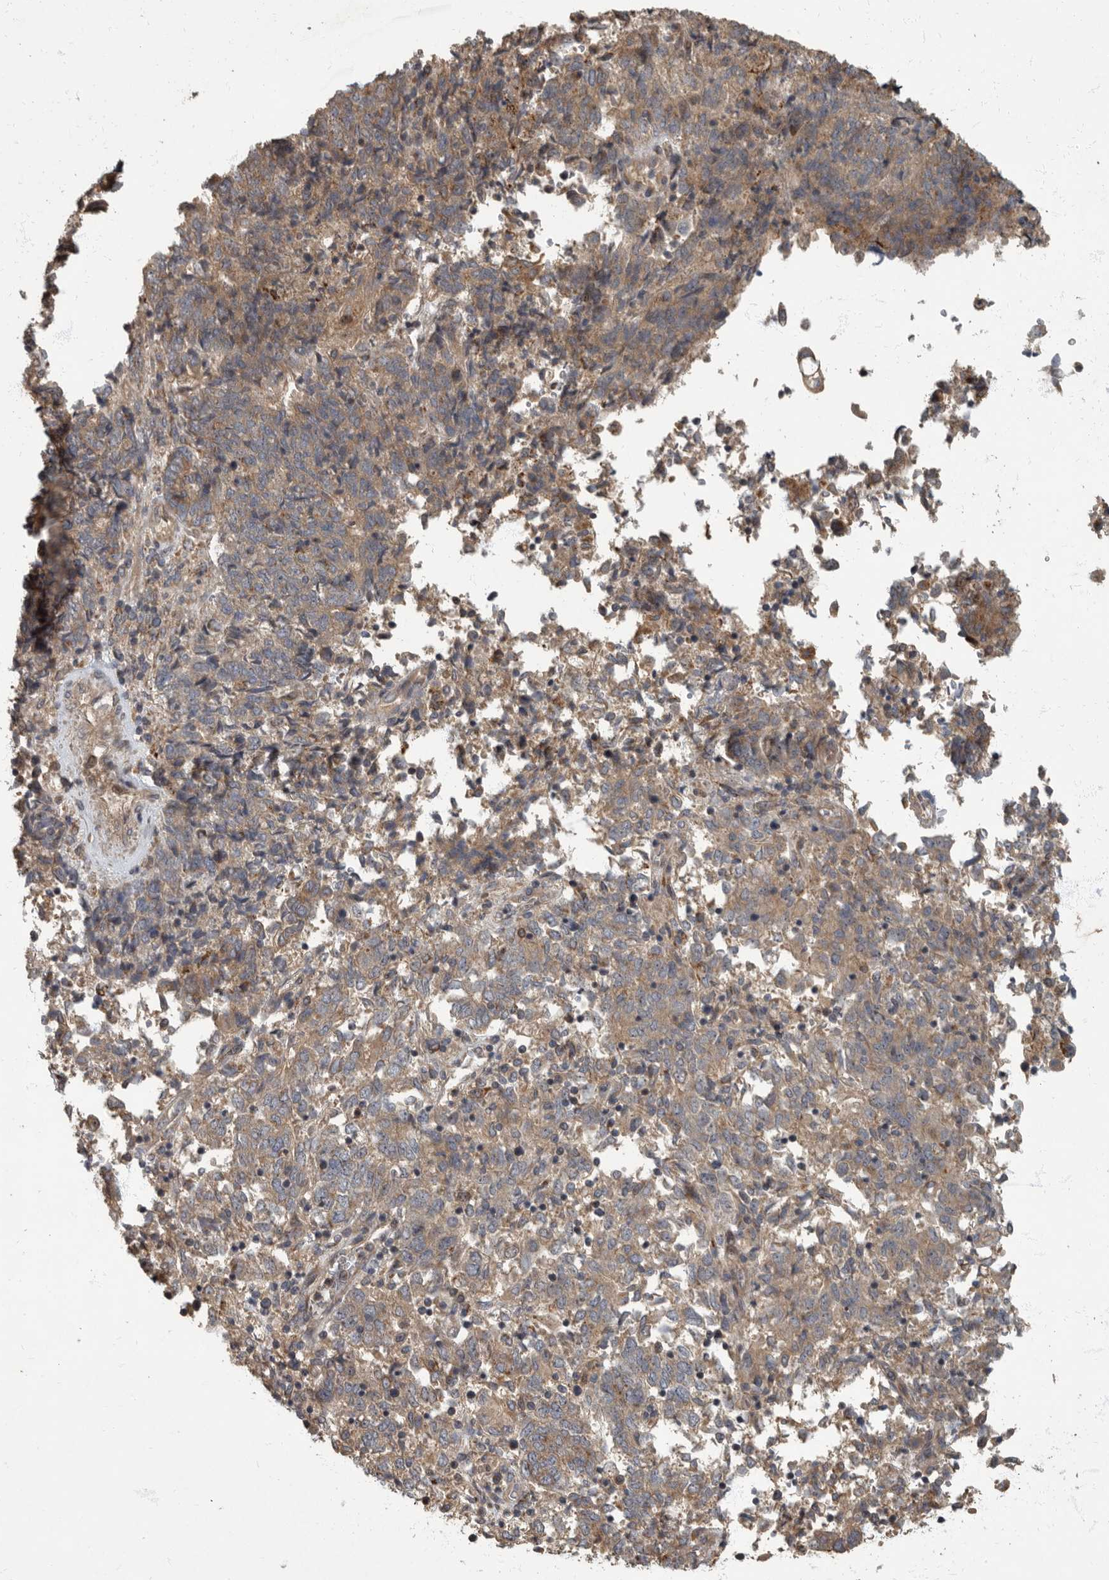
{"staining": {"intensity": "weak", "quantity": ">75%", "location": "cytoplasmic/membranous"}, "tissue": "endometrial cancer", "cell_type": "Tumor cells", "image_type": "cancer", "snomed": [{"axis": "morphology", "description": "Adenocarcinoma, NOS"}, {"axis": "topography", "description": "Endometrium"}], "caption": "Tumor cells demonstrate weak cytoplasmic/membranous positivity in approximately >75% of cells in endometrial cancer. (DAB (3,3'-diaminobenzidine) = brown stain, brightfield microscopy at high magnification).", "gene": "IQCK", "patient": {"sex": "female", "age": 80}}